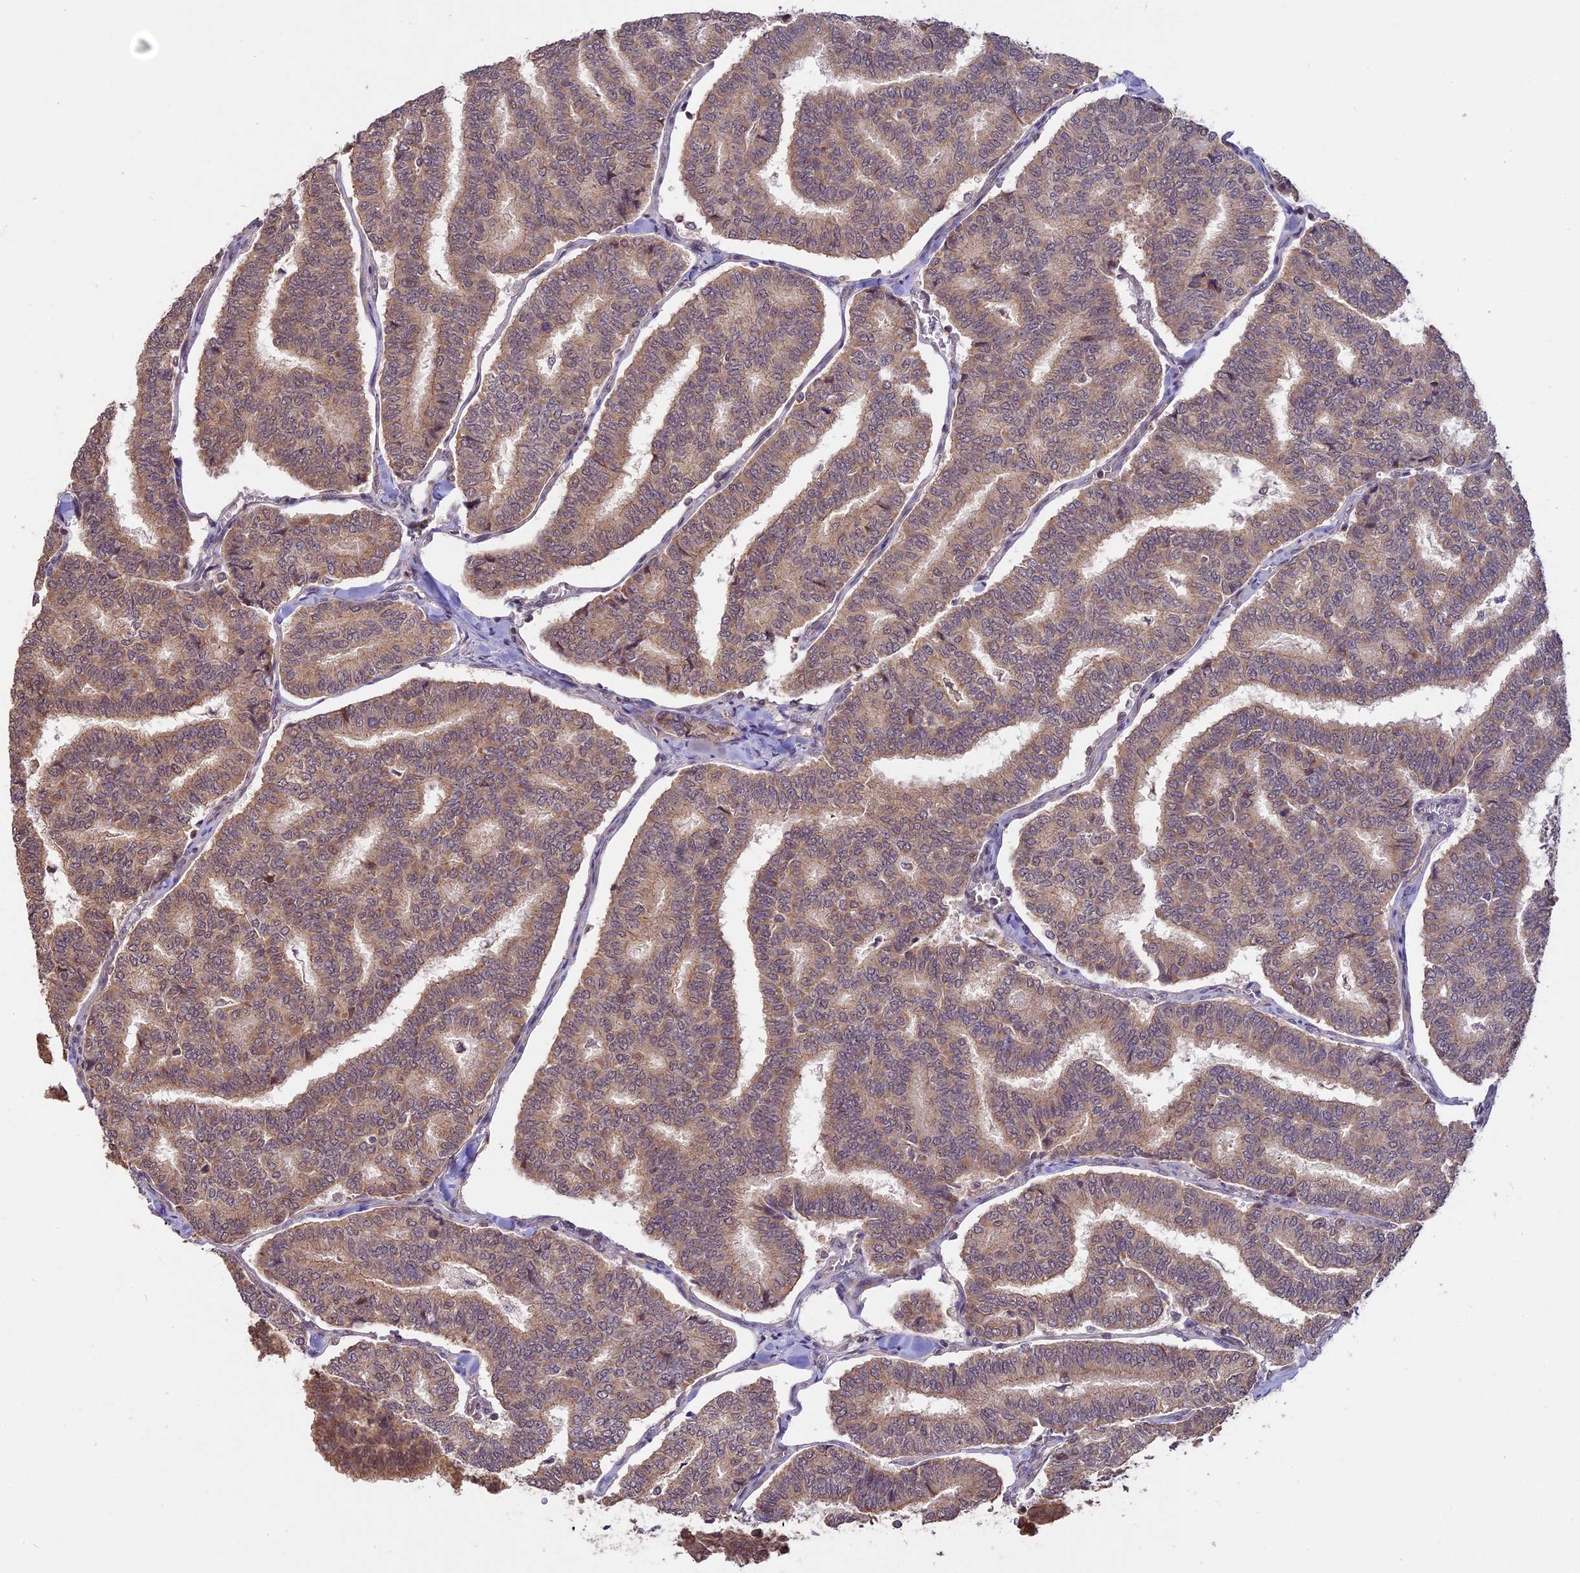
{"staining": {"intensity": "weak", "quantity": ">75%", "location": "cytoplasmic/membranous"}, "tissue": "thyroid cancer", "cell_type": "Tumor cells", "image_type": "cancer", "snomed": [{"axis": "morphology", "description": "Papillary adenocarcinoma, NOS"}, {"axis": "topography", "description": "Thyroid gland"}], "caption": "Protein expression analysis of human thyroid papillary adenocarcinoma reveals weak cytoplasmic/membranous positivity in about >75% of tumor cells.", "gene": "BCAS4", "patient": {"sex": "female", "age": 35}}